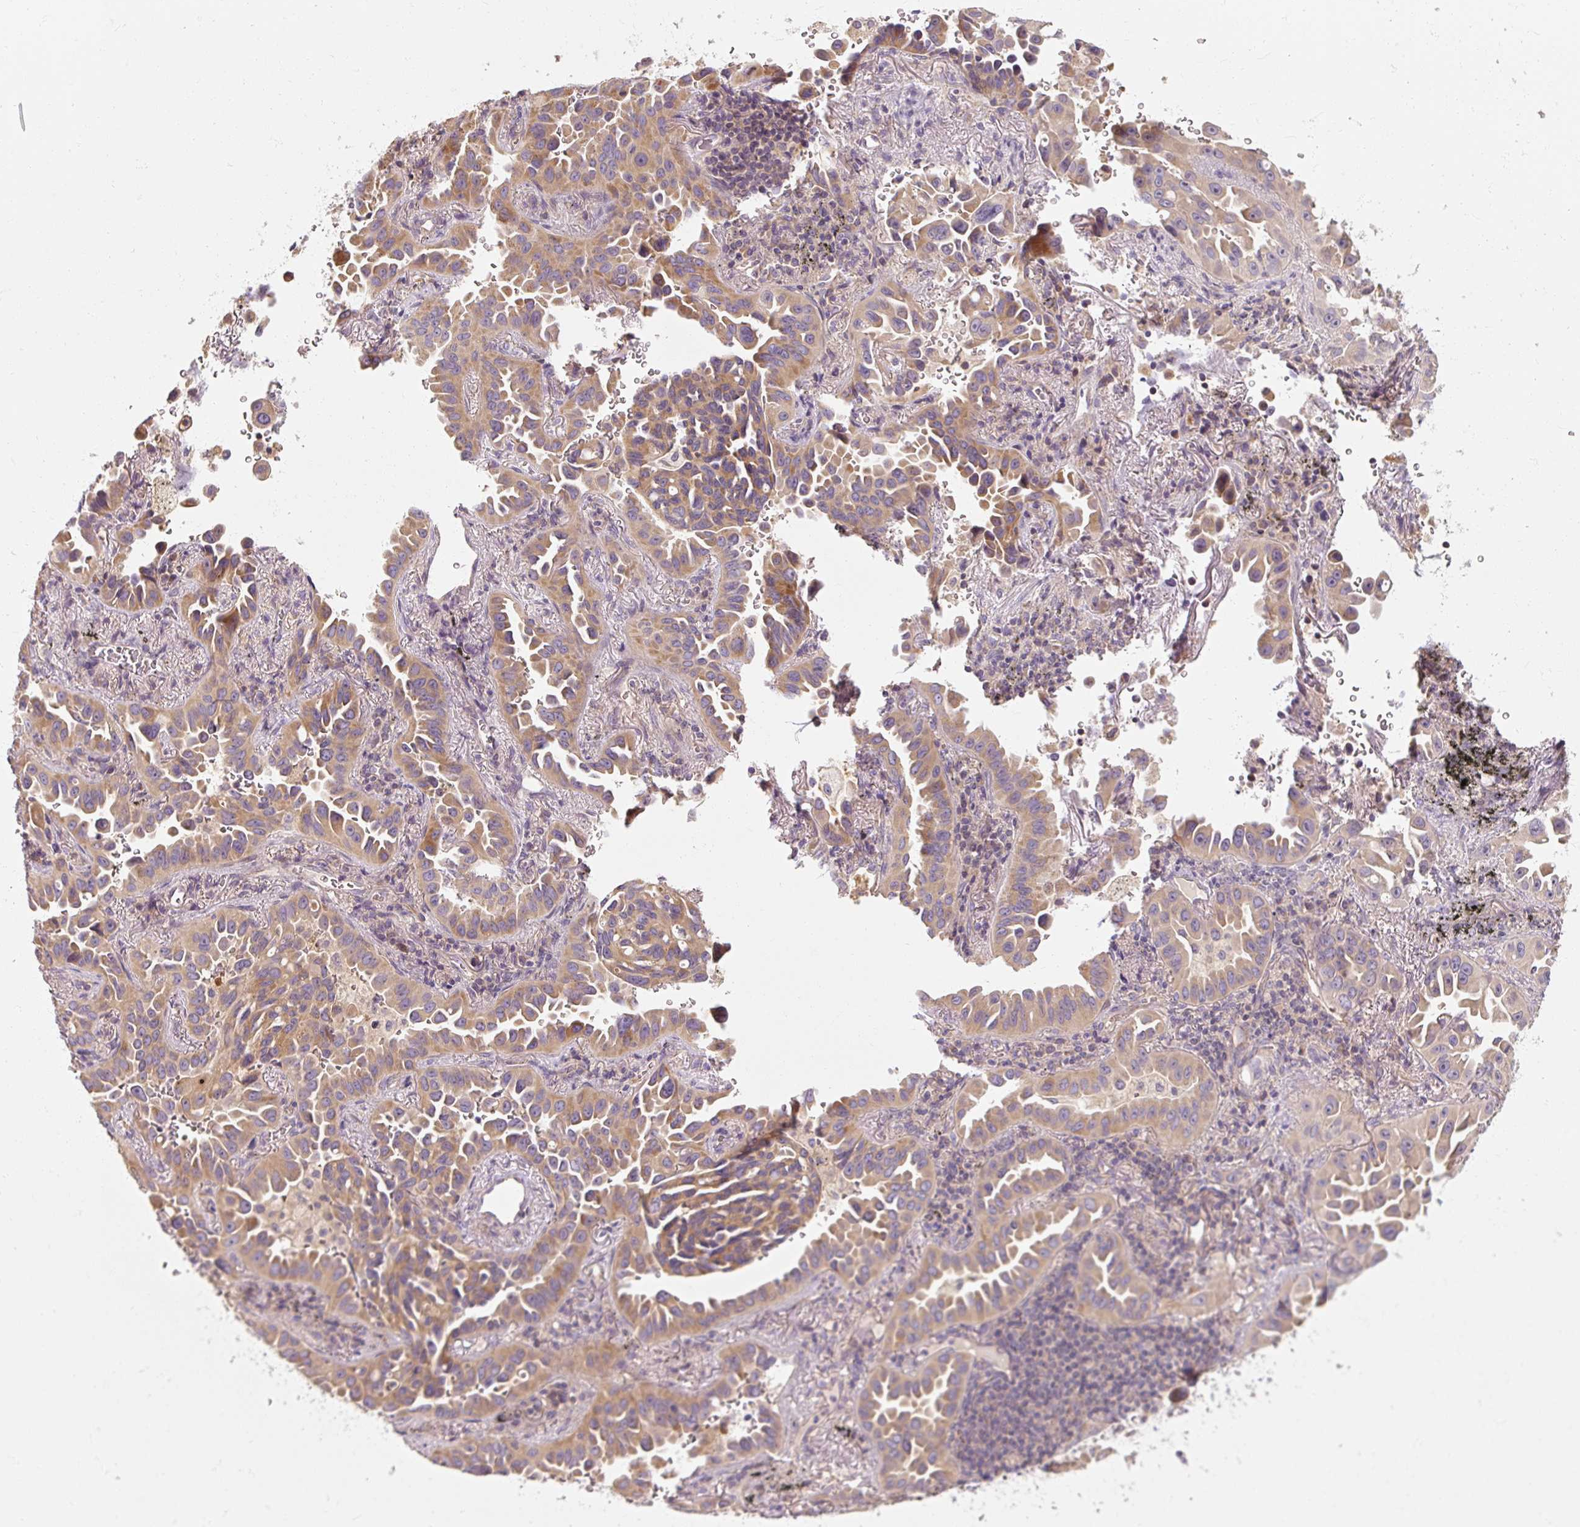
{"staining": {"intensity": "weak", "quantity": ">75%", "location": "cytoplasmic/membranous"}, "tissue": "lung cancer", "cell_type": "Tumor cells", "image_type": "cancer", "snomed": [{"axis": "morphology", "description": "Adenocarcinoma, NOS"}, {"axis": "topography", "description": "Lung"}], "caption": "Human lung cancer (adenocarcinoma) stained for a protein (brown) demonstrates weak cytoplasmic/membranous positive positivity in about >75% of tumor cells.", "gene": "RB1CC1", "patient": {"sex": "male", "age": 68}}